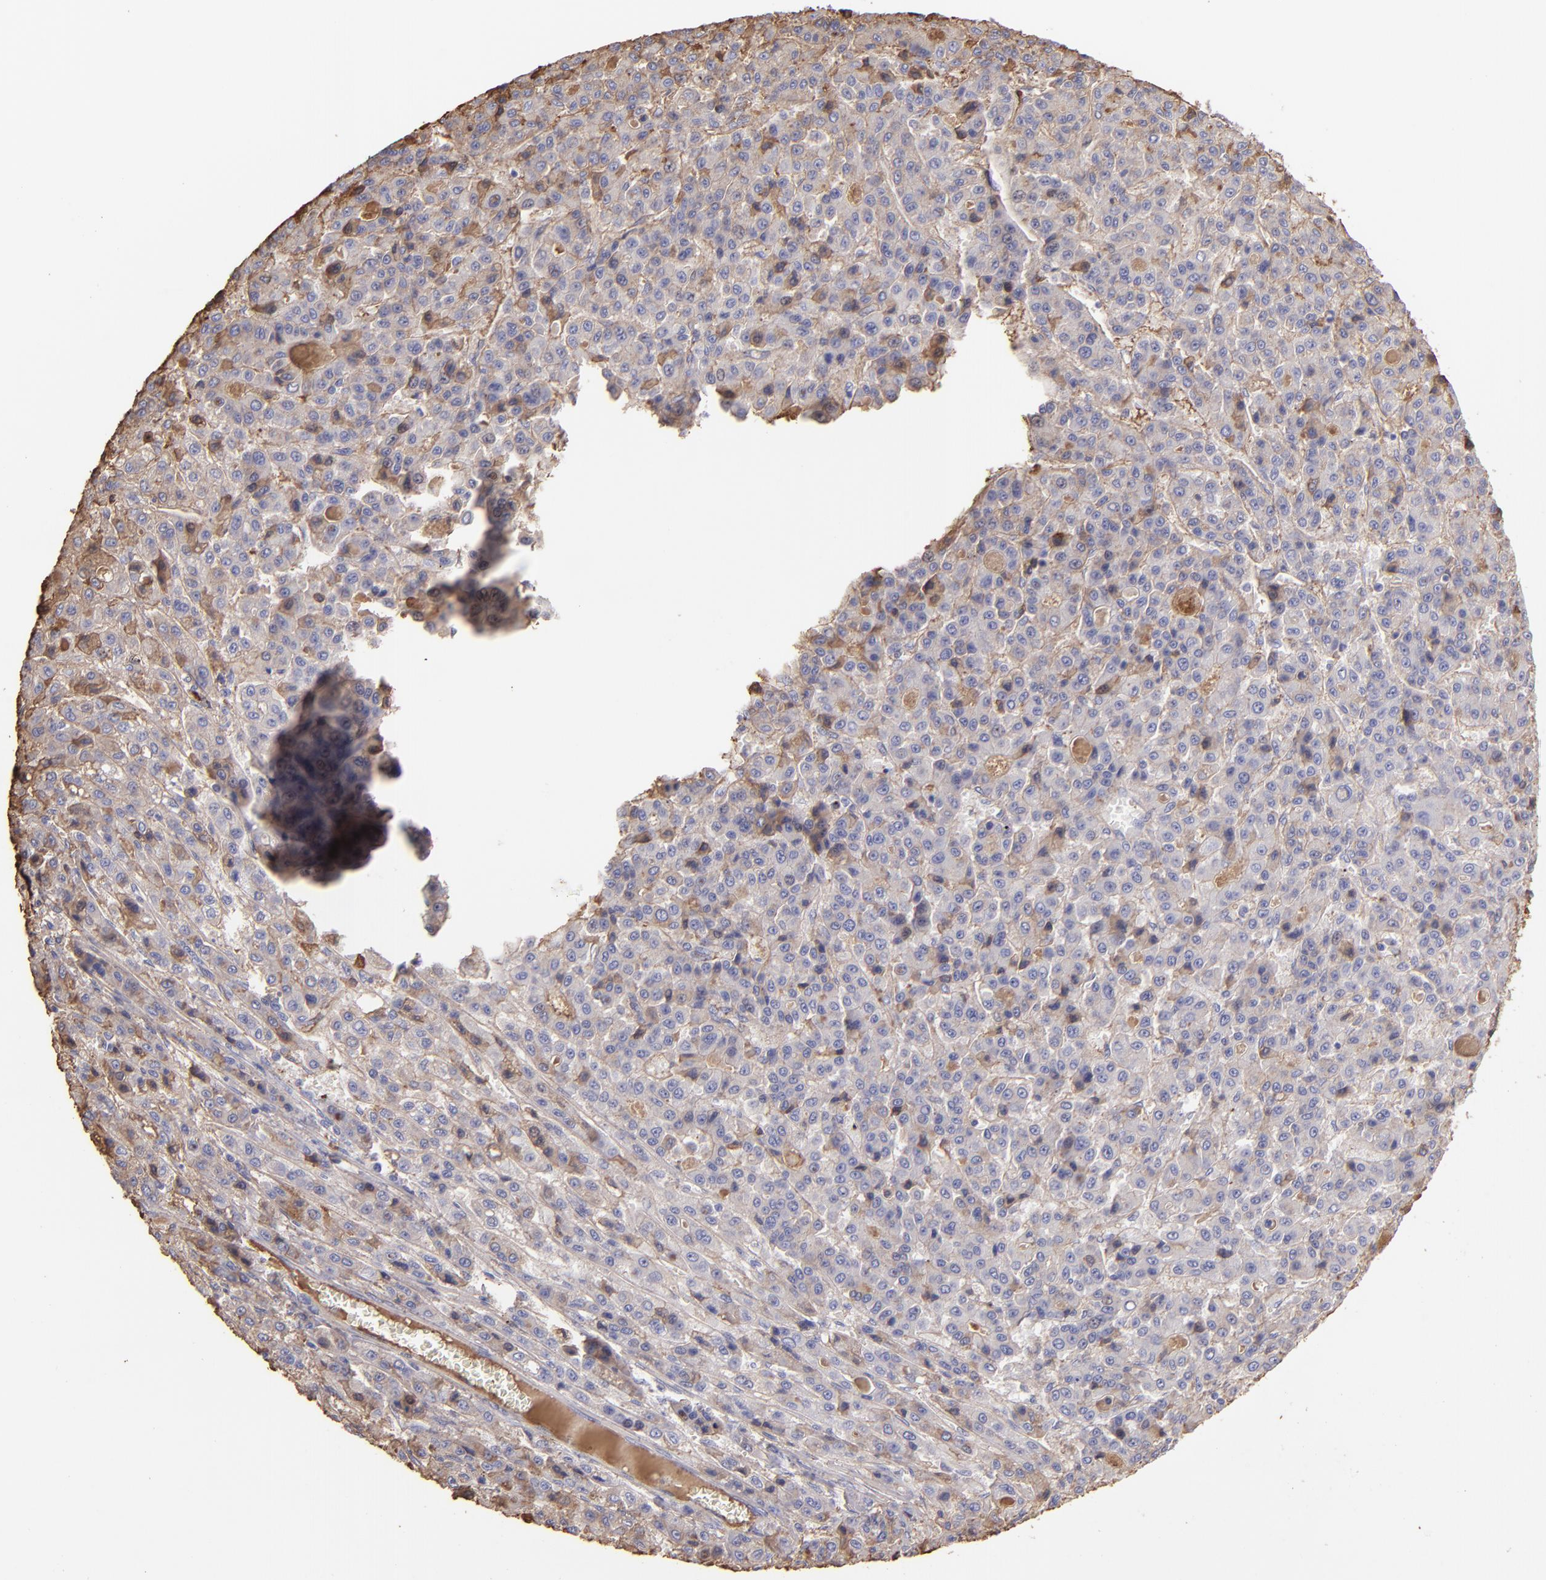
{"staining": {"intensity": "weak", "quantity": "<25%", "location": "cytoplasmic/membranous"}, "tissue": "liver cancer", "cell_type": "Tumor cells", "image_type": "cancer", "snomed": [{"axis": "morphology", "description": "Carcinoma, Hepatocellular, NOS"}, {"axis": "topography", "description": "Liver"}], "caption": "IHC photomicrograph of human liver cancer stained for a protein (brown), which demonstrates no staining in tumor cells.", "gene": "FGB", "patient": {"sex": "male", "age": 70}}